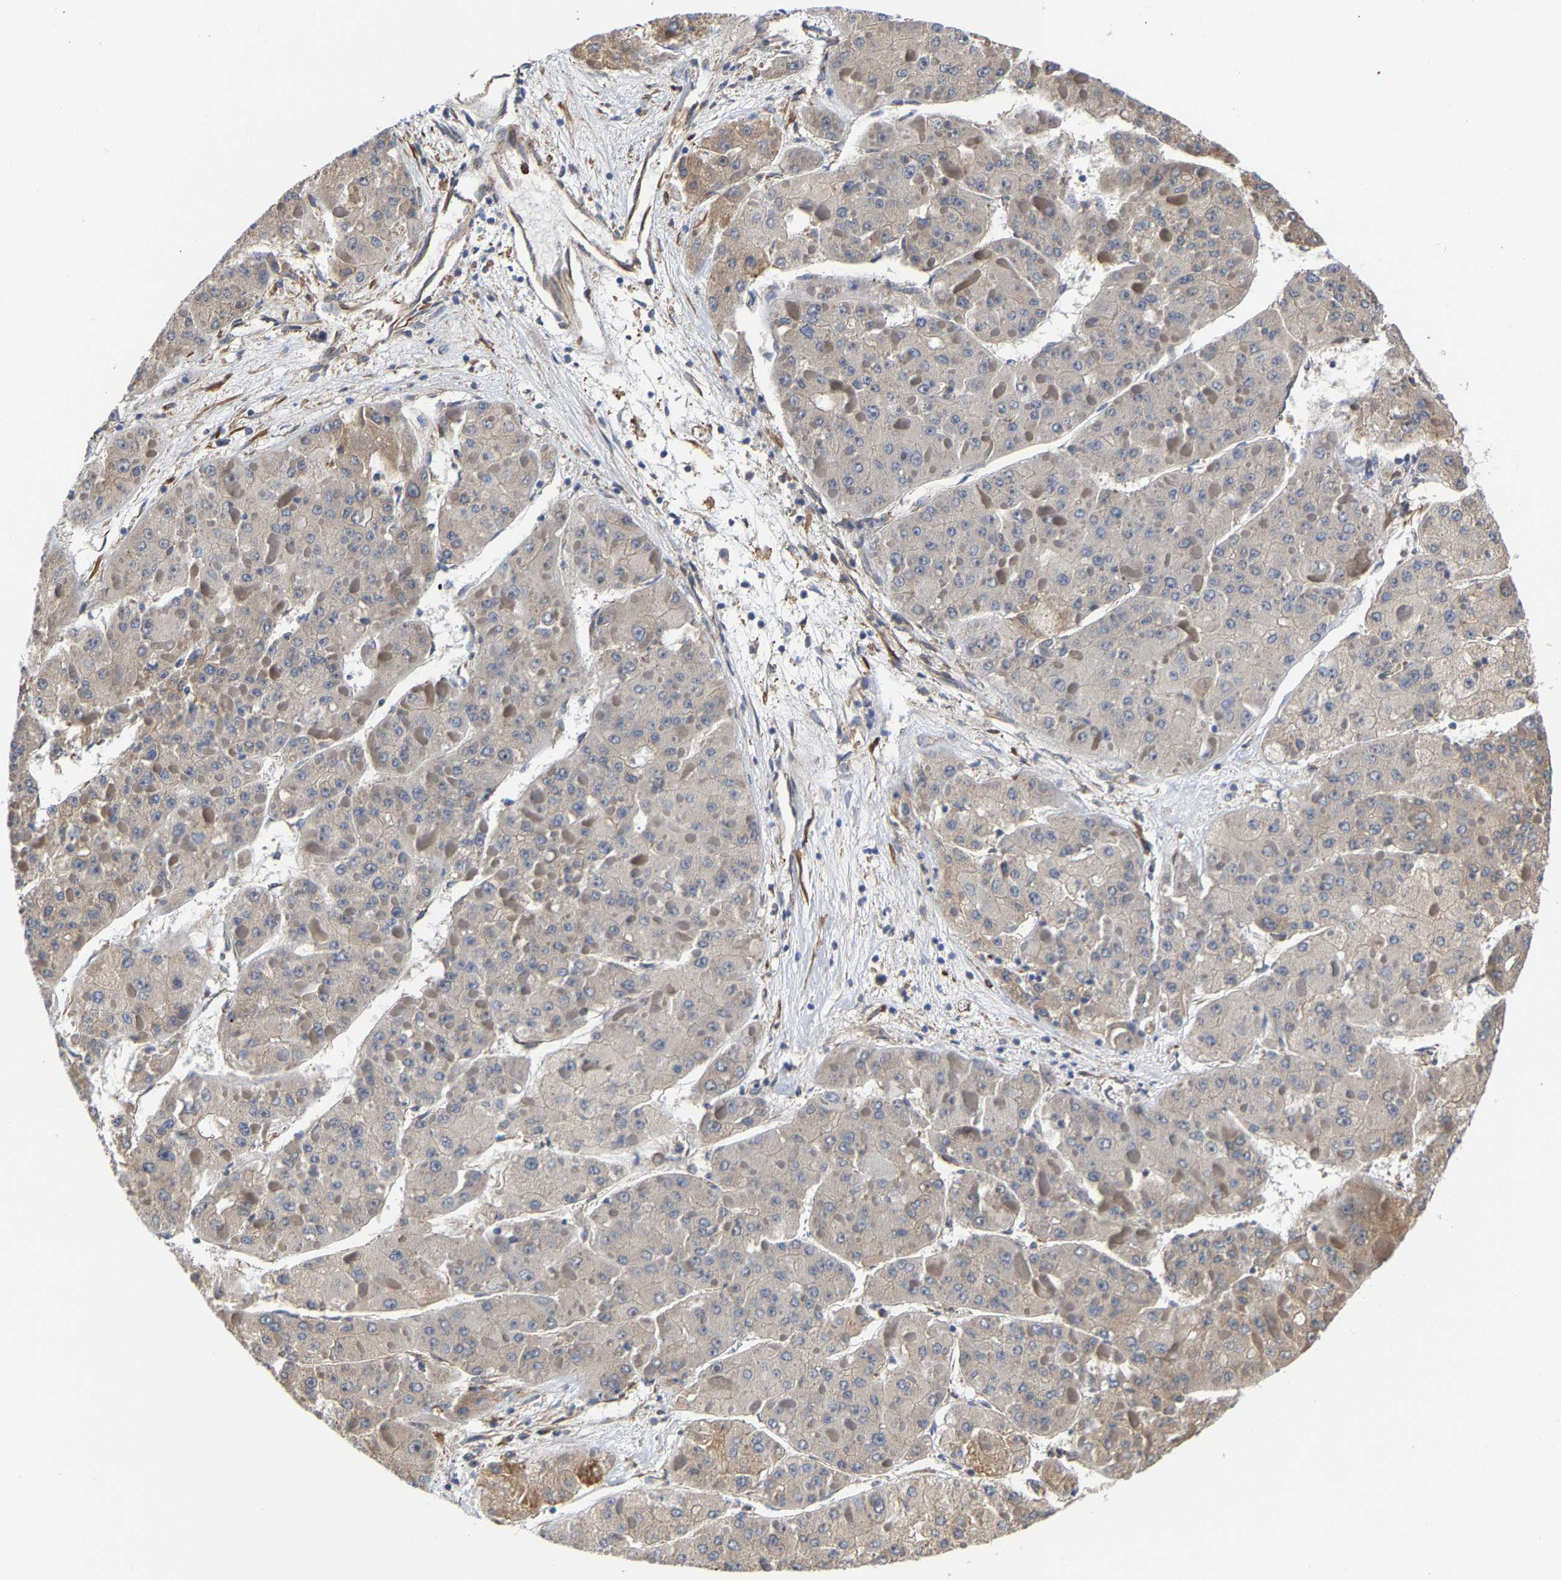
{"staining": {"intensity": "weak", "quantity": "<25%", "location": "cytoplasmic/membranous"}, "tissue": "liver cancer", "cell_type": "Tumor cells", "image_type": "cancer", "snomed": [{"axis": "morphology", "description": "Carcinoma, Hepatocellular, NOS"}, {"axis": "topography", "description": "Liver"}], "caption": "IHC image of human liver cancer (hepatocellular carcinoma) stained for a protein (brown), which reveals no staining in tumor cells. (Brightfield microscopy of DAB (3,3'-diaminobenzidine) immunohistochemistry (IHC) at high magnification).", "gene": "ARAP1", "patient": {"sex": "female", "age": 73}}